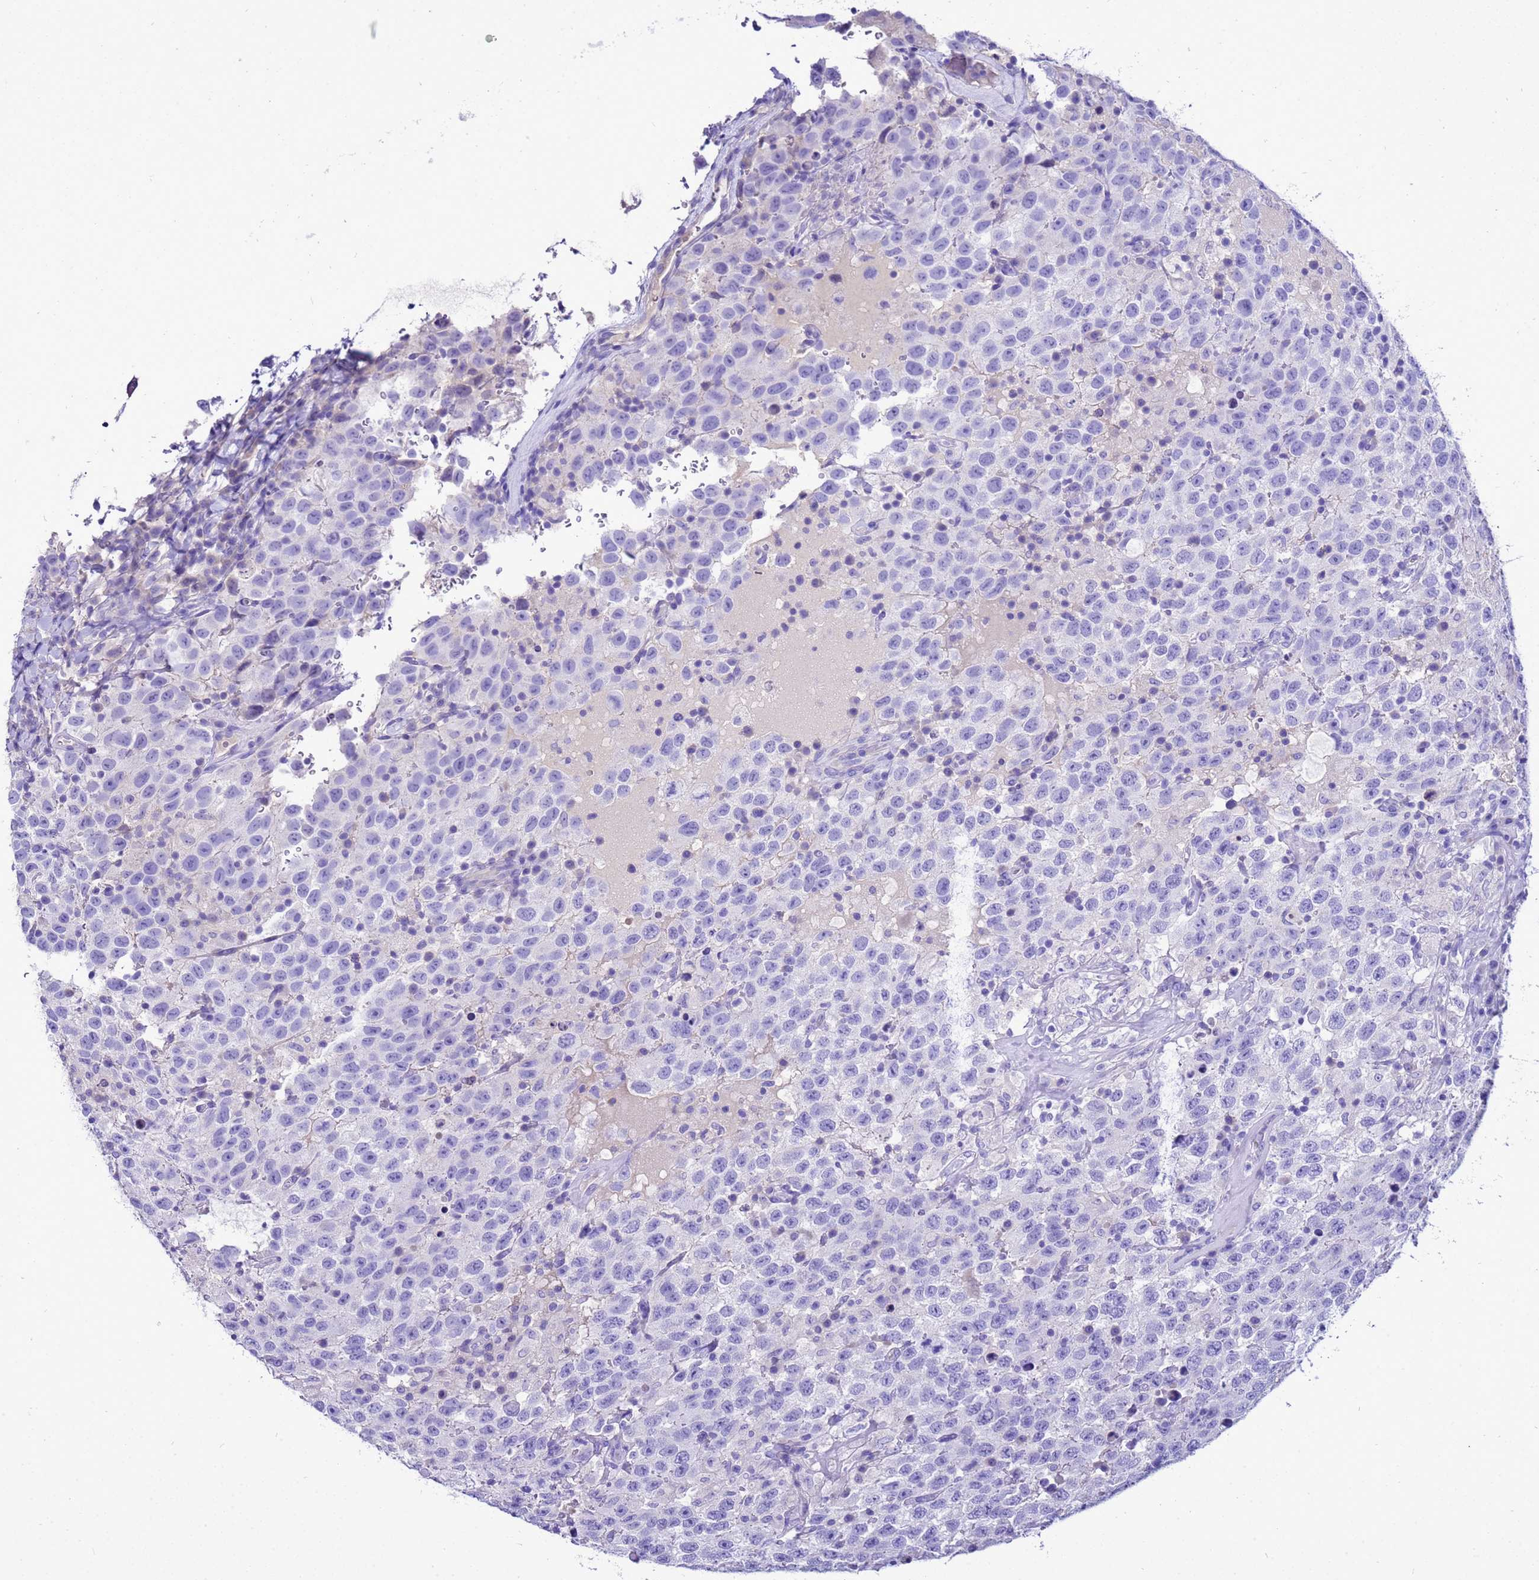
{"staining": {"intensity": "negative", "quantity": "none", "location": "none"}, "tissue": "testis cancer", "cell_type": "Tumor cells", "image_type": "cancer", "snomed": [{"axis": "morphology", "description": "Seminoma, NOS"}, {"axis": "topography", "description": "Testis"}], "caption": "There is no significant positivity in tumor cells of testis cancer (seminoma).", "gene": "BEST2", "patient": {"sex": "male", "age": 41}}